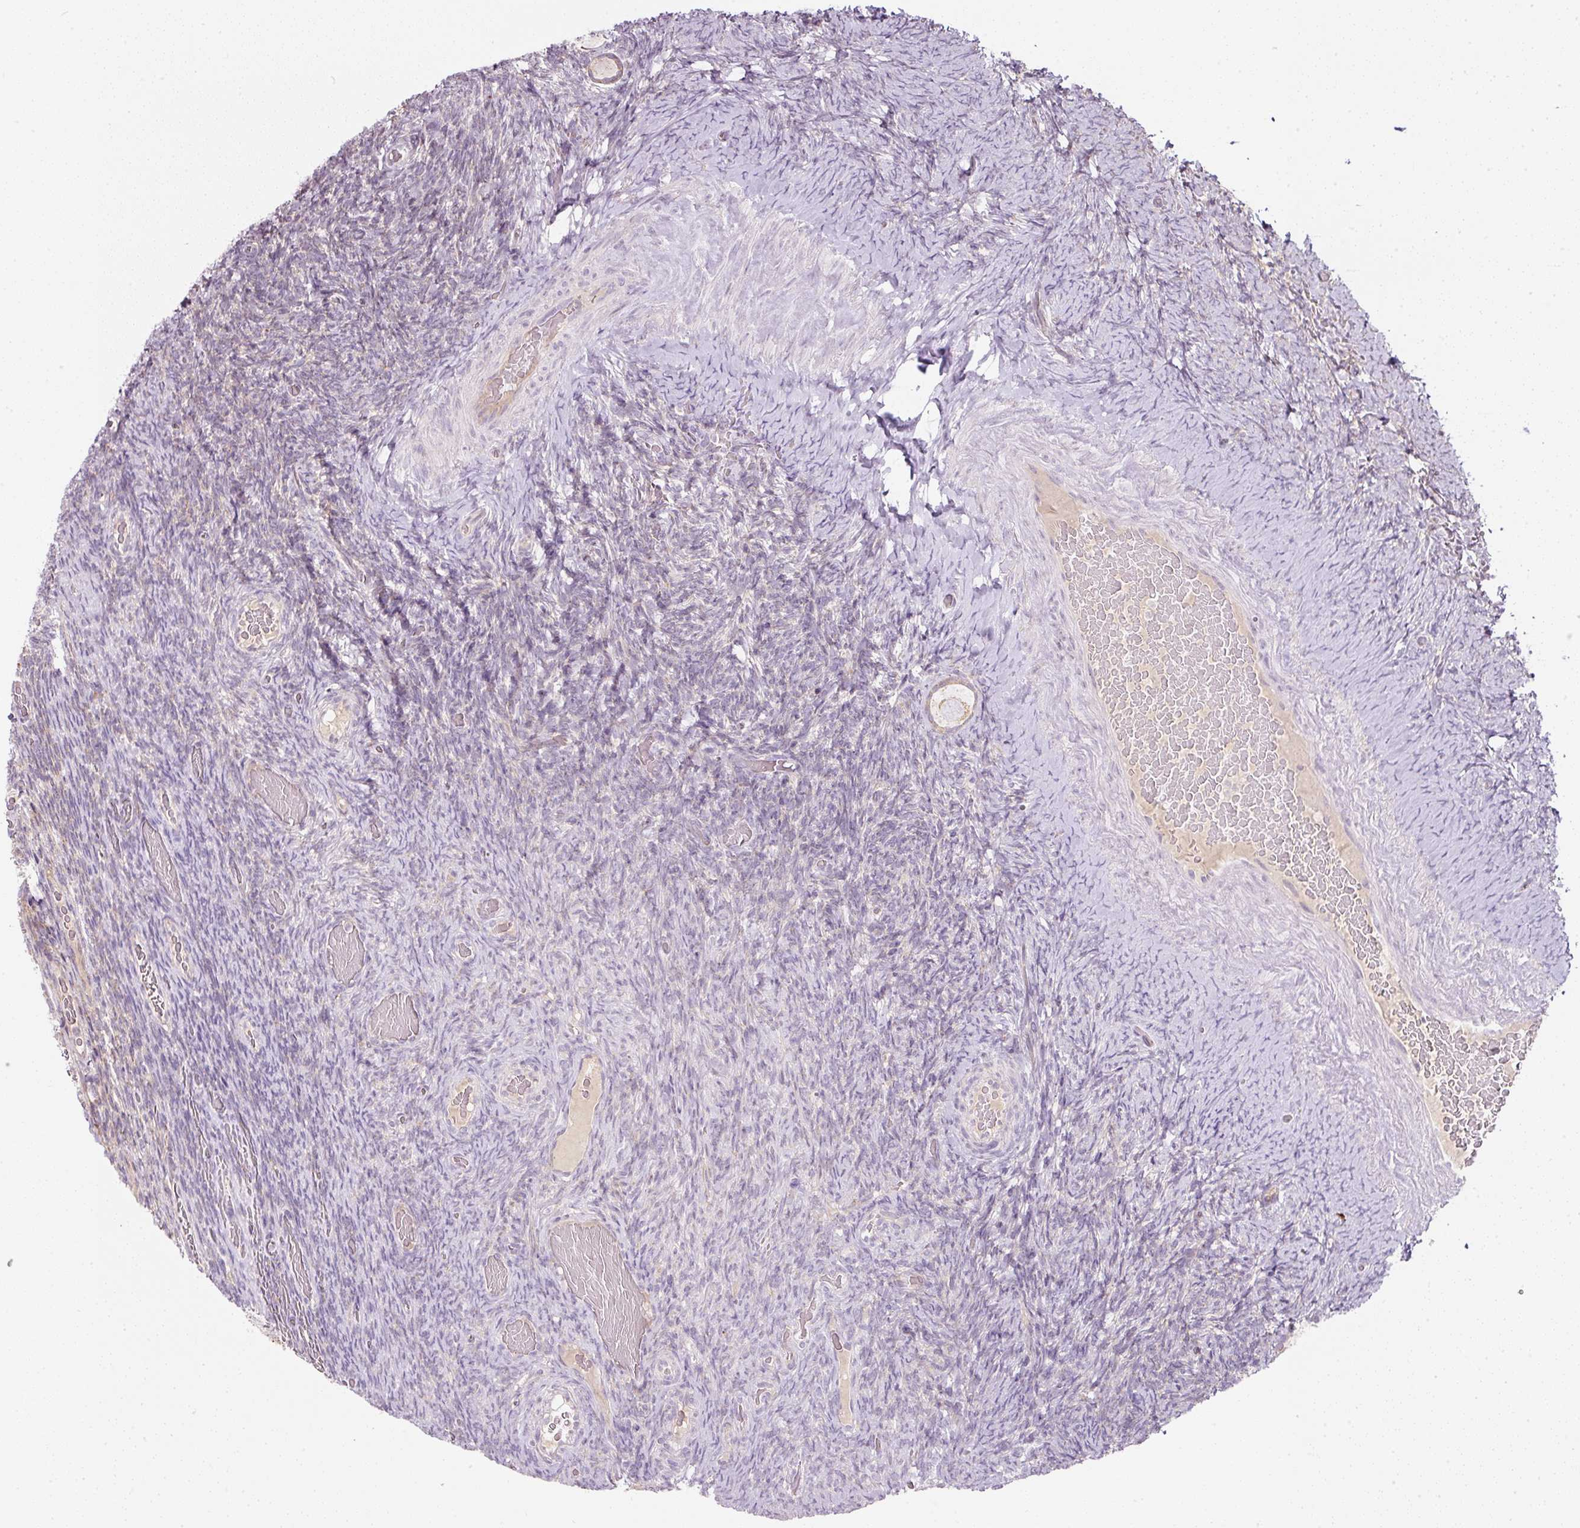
{"staining": {"intensity": "weak", "quantity": ">75%", "location": "cytoplasmic/membranous"}, "tissue": "ovary", "cell_type": "Follicle cells", "image_type": "normal", "snomed": [{"axis": "morphology", "description": "Normal tissue, NOS"}, {"axis": "topography", "description": "Ovary"}], "caption": "IHC staining of benign ovary, which demonstrates low levels of weak cytoplasmic/membranous staining in approximately >75% of follicle cells indicating weak cytoplasmic/membranous protein positivity. The staining was performed using DAB (3,3'-diaminobenzidine) (brown) for protein detection and nuclei were counterstained in hematoxylin (blue).", "gene": "MORN4", "patient": {"sex": "female", "age": 34}}